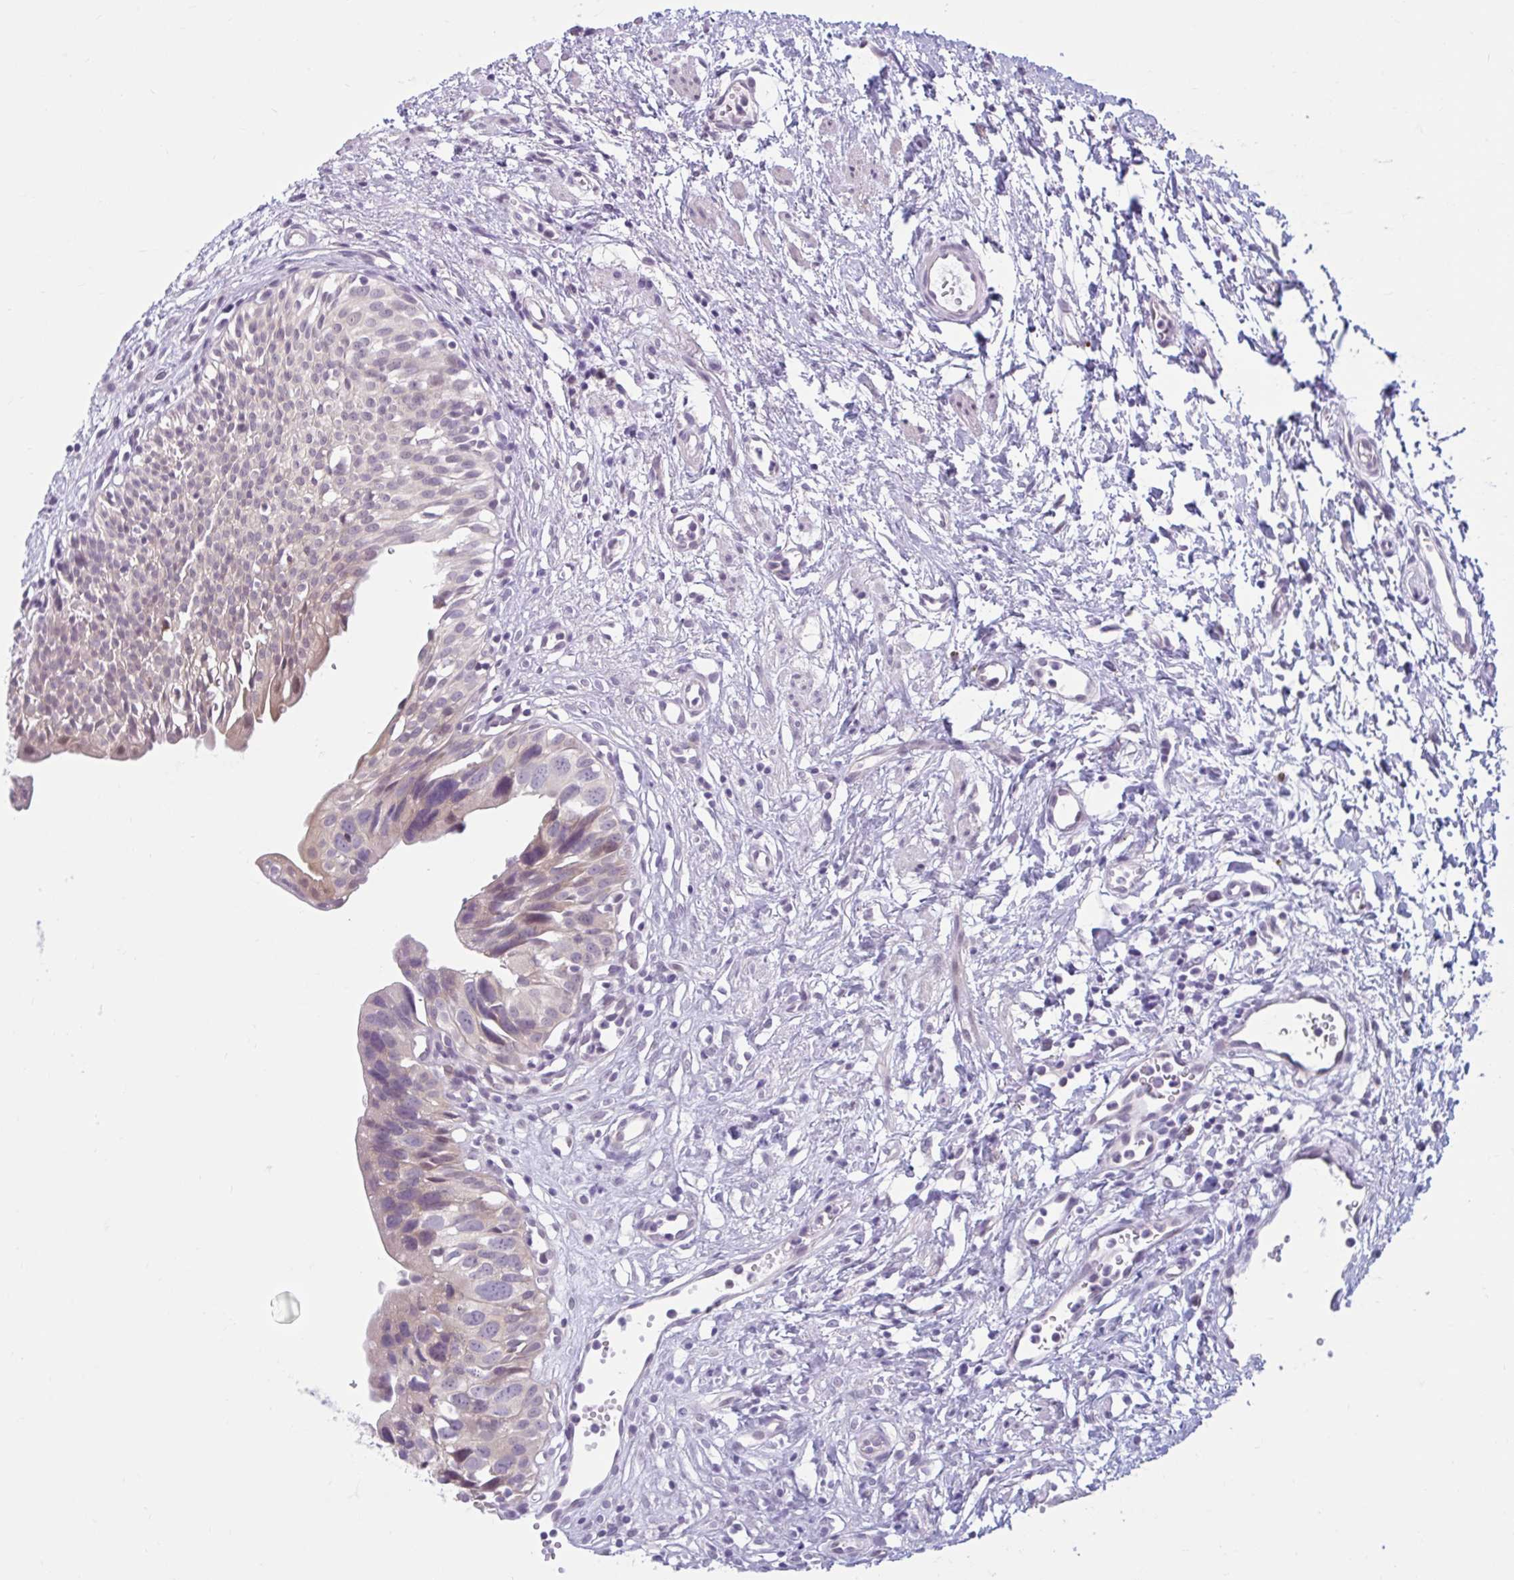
{"staining": {"intensity": "weak", "quantity": "25%-75%", "location": "cytoplasmic/membranous,nuclear"}, "tissue": "urinary bladder", "cell_type": "Urothelial cells", "image_type": "normal", "snomed": [{"axis": "morphology", "description": "Normal tissue, NOS"}, {"axis": "topography", "description": "Urinary bladder"}], "caption": "DAB immunohistochemical staining of unremarkable urinary bladder demonstrates weak cytoplasmic/membranous,nuclear protein positivity in approximately 25%-75% of urothelial cells.", "gene": "FAM153A", "patient": {"sex": "male", "age": 51}}